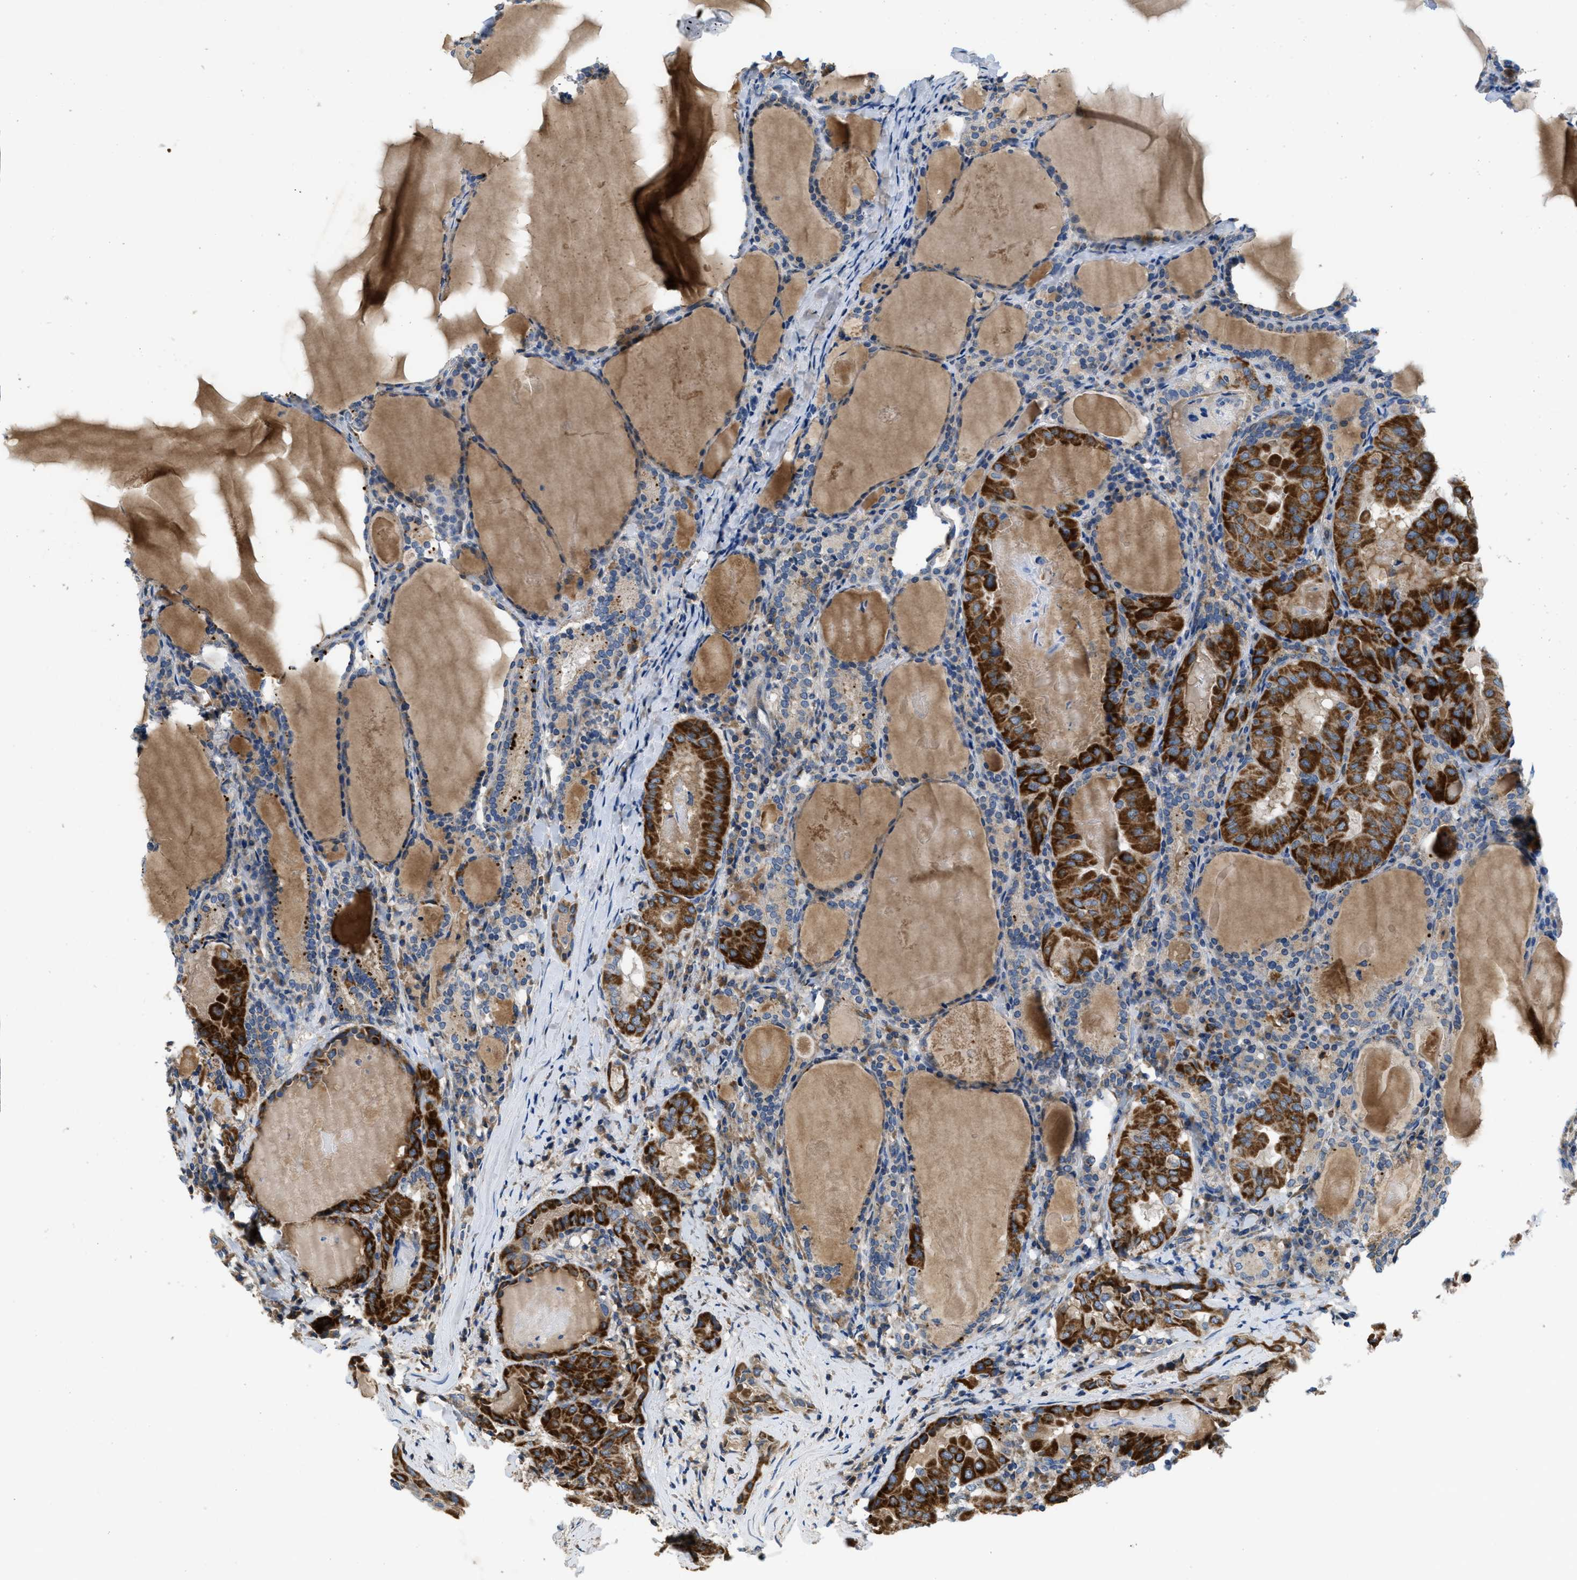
{"staining": {"intensity": "strong", "quantity": ">75%", "location": "cytoplasmic/membranous"}, "tissue": "thyroid cancer", "cell_type": "Tumor cells", "image_type": "cancer", "snomed": [{"axis": "morphology", "description": "Papillary adenocarcinoma, NOS"}, {"axis": "topography", "description": "Thyroid gland"}], "caption": "Human papillary adenocarcinoma (thyroid) stained with a protein marker displays strong staining in tumor cells.", "gene": "PNKD", "patient": {"sex": "female", "age": 42}}